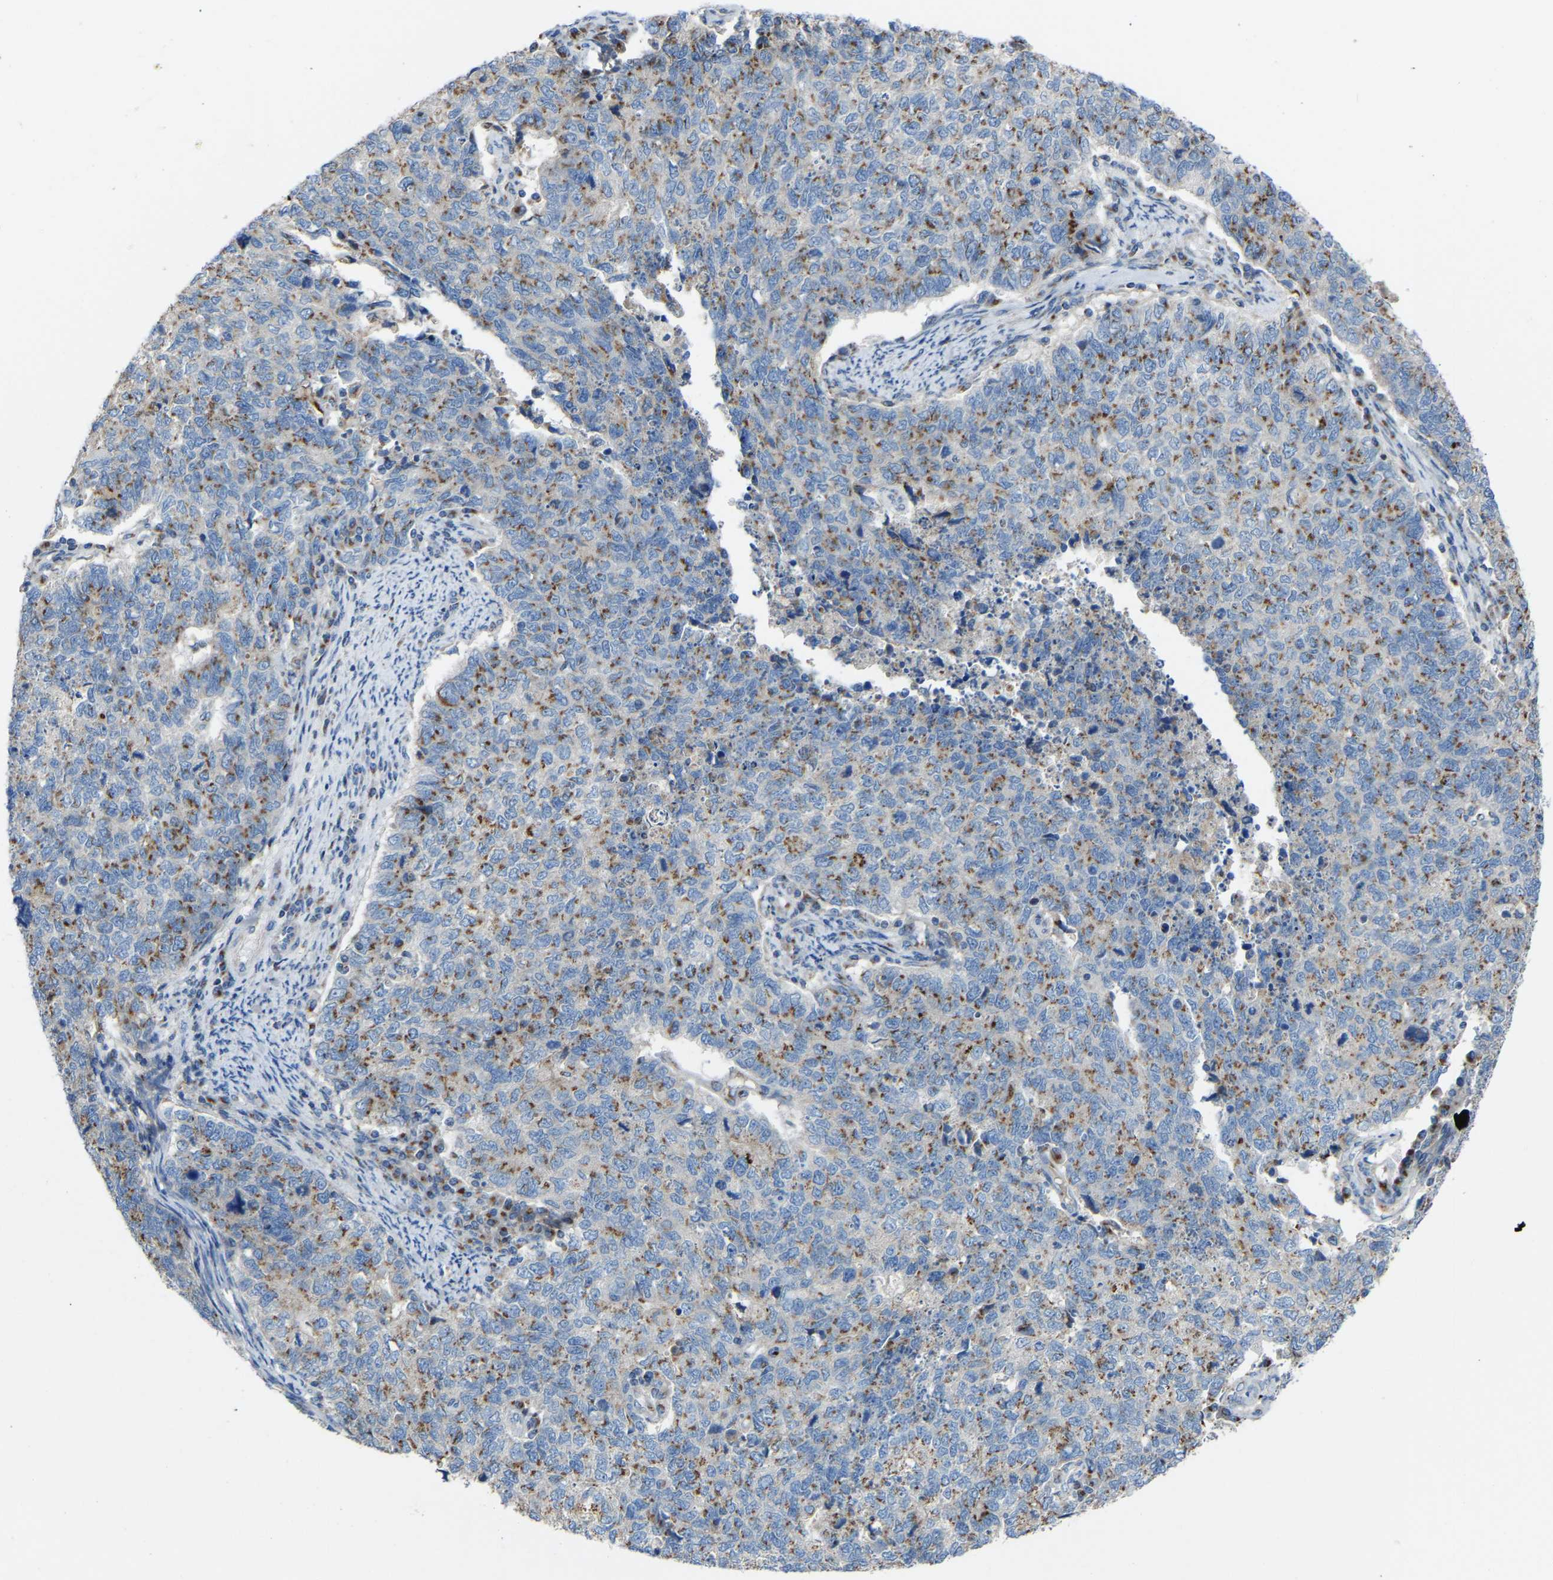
{"staining": {"intensity": "moderate", "quantity": "25%-75%", "location": "cytoplasmic/membranous"}, "tissue": "cervical cancer", "cell_type": "Tumor cells", "image_type": "cancer", "snomed": [{"axis": "morphology", "description": "Squamous cell carcinoma, NOS"}, {"axis": "topography", "description": "Cervix"}], "caption": "This histopathology image demonstrates squamous cell carcinoma (cervical) stained with IHC to label a protein in brown. The cytoplasmic/membranous of tumor cells show moderate positivity for the protein. Nuclei are counter-stained blue.", "gene": "CANT1", "patient": {"sex": "female", "age": 63}}